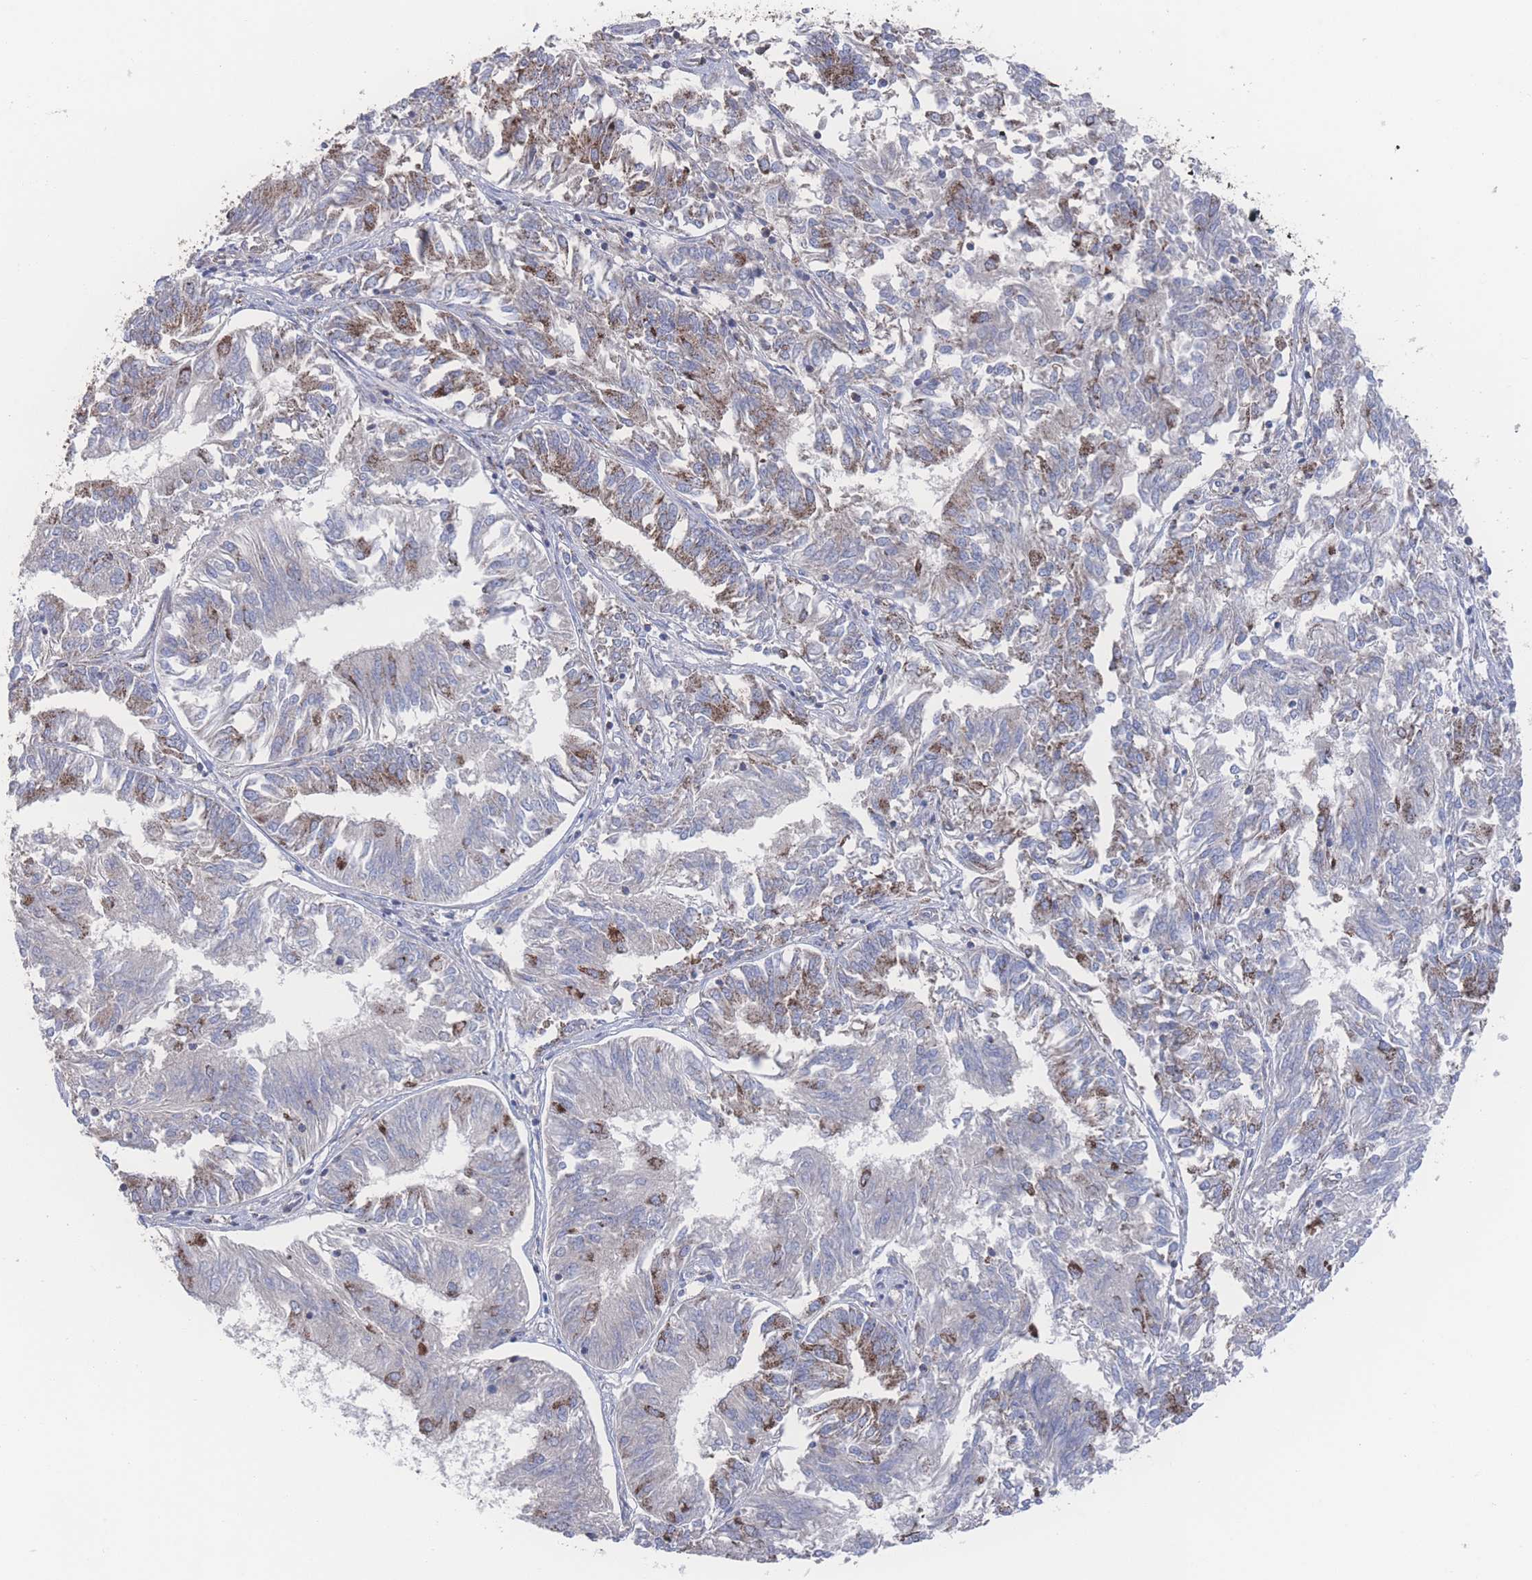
{"staining": {"intensity": "strong", "quantity": "<25%", "location": "cytoplasmic/membranous"}, "tissue": "endometrial cancer", "cell_type": "Tumor cells", "image_type": "cancer", "snomed": [{"axis": "morphology", "description": "Adenocarcinoma, NOS"}, {"axis": "topography", "description": "Endometrium"}], "caption": "High-magnification brightfield microscopy of adenocarcinoma (endometrial) stained with DAB (3,3'-diaminobenzidine) (brown) and counterstained with hematoxylin (blue). tumor cells exhibit strong cytoplasmic/membranous expression is appreciated in about<25% of cells. (brown staining indicates protein expression, while blue staining denotes nuclei).", "gene": "PEX14", "patient": {"sex": "female", "age": 58}}